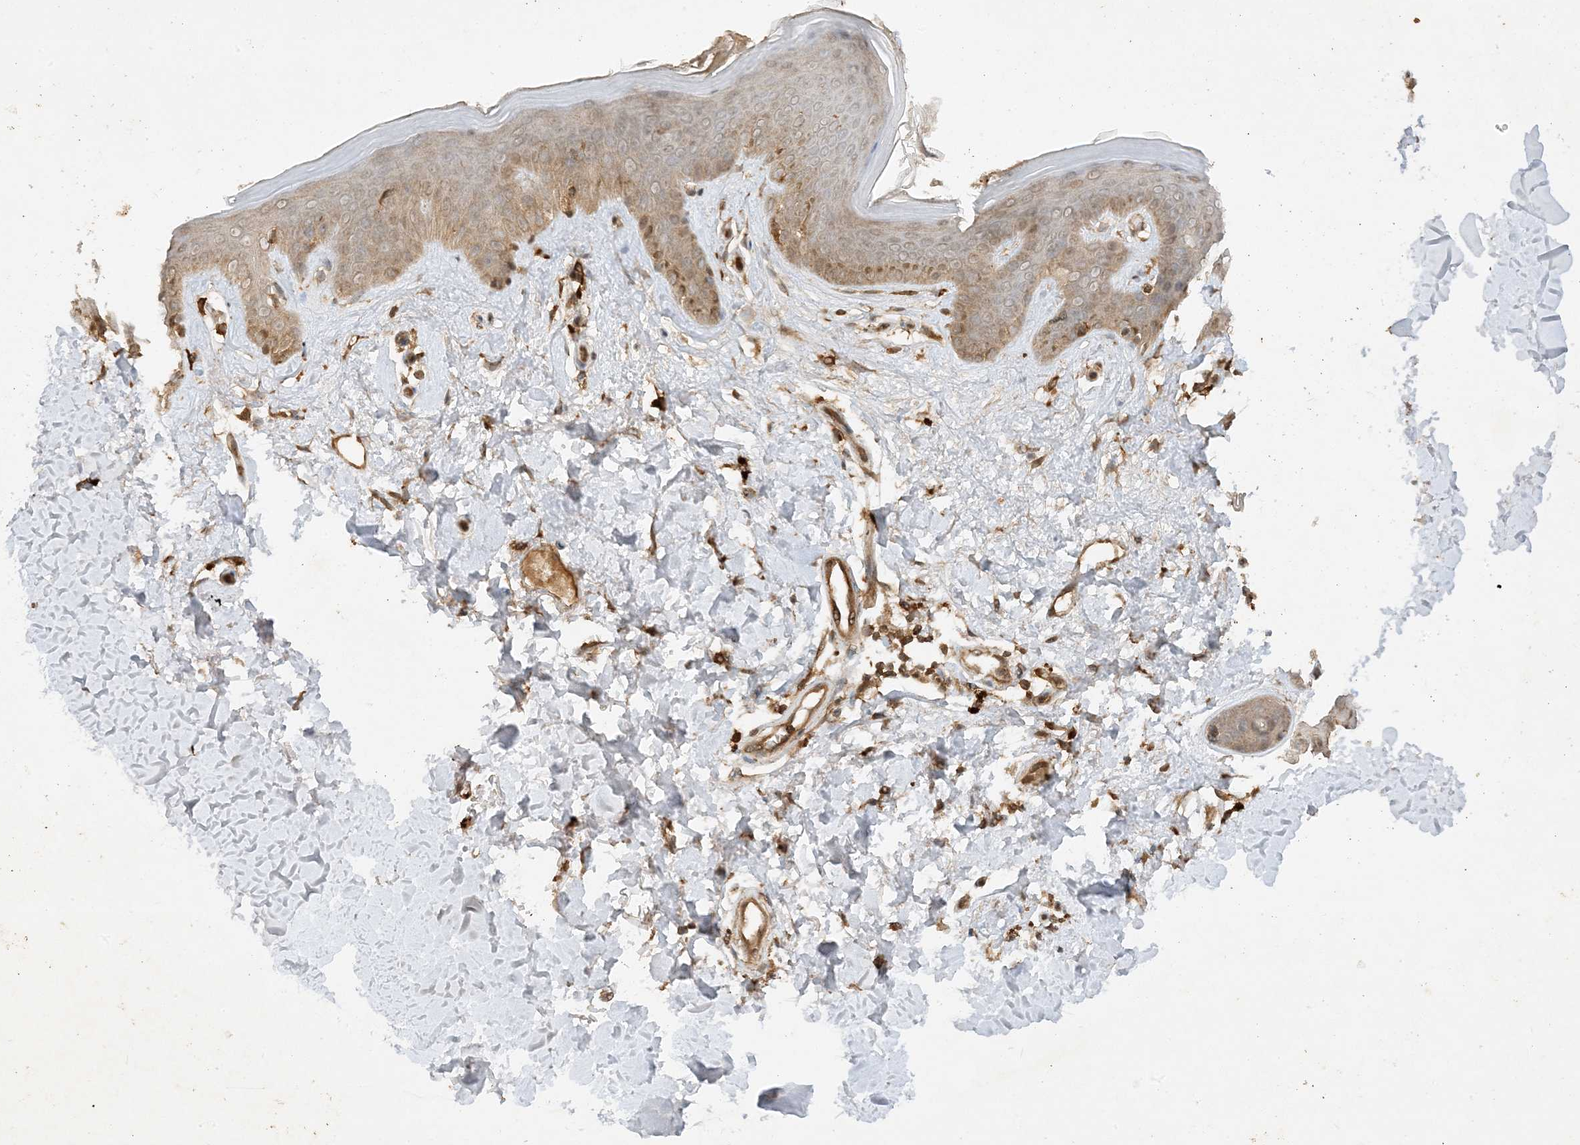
{"staining": {"intensity": "moderate", "quantity": ">75%", "location": "cytoplasmic/membranous"}, "tissue": "skin", "cell_type": "Fibroblasts", "image_type": "normal", "snomed": [{"axis": "morphology", "description": "Normal tissue, NOS"}, {"axis": "topography", "description": "Skin"}], "caption": "Immunohistochemistry (IHC) (DAB (3,3'-diaminobenzidine)) staining of benign skin displays moderate cytoplasmic/membranous protein positivity in about >75% of fibroblasts. Using DAB (3,3'-diaminobenzidine) (brown) and hematoxylin (blue) stains, captured at high magnification using brightfield microscopy.", "gene": "XRN1", "patient": {"sex": "female", "age": 64}}